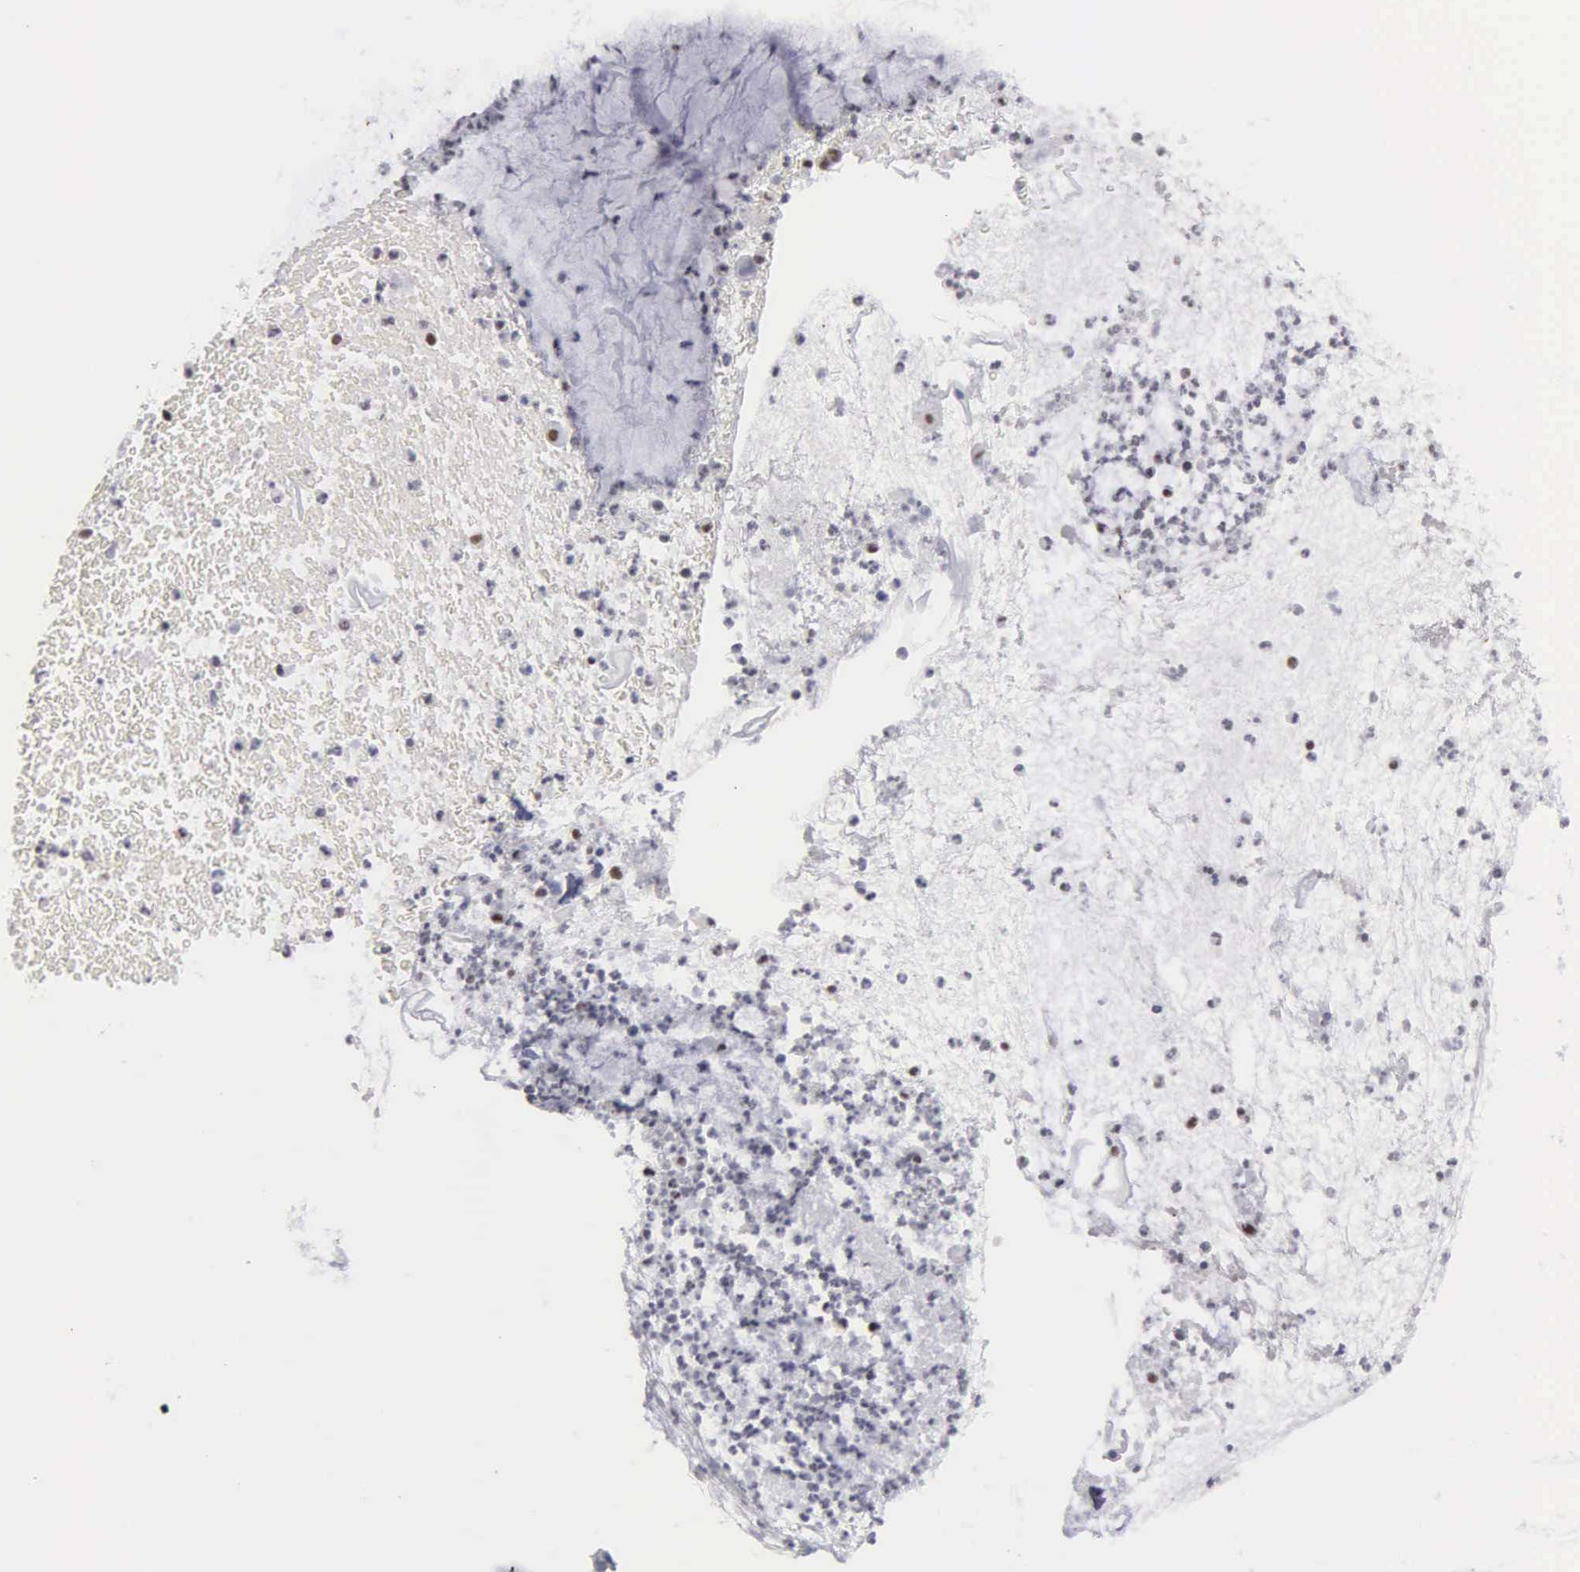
{"staining": {"intensity": "negative", "quantity": "none", "location": "none"}, "tissue": "cervical cancer", "cell_type": "Tumor cells", "image_type": "cancer", "snomed": [{"axis": "morphology", "description": "Adenocarcinoma, NOS"}, {"axis": "topography", "description": "Cervix"}], "caption": "An immunohistochemistry micrograph of cervical cancer is shown. There is no staining in tumor cells of cervical cancer. (DAB (3,3'-diaminobenzidine) immunohistochemistry (IHC) with hematoxylin counter stain).", "gene": "KIAA0586", "patient": {"sex": "female", "age": 41}}